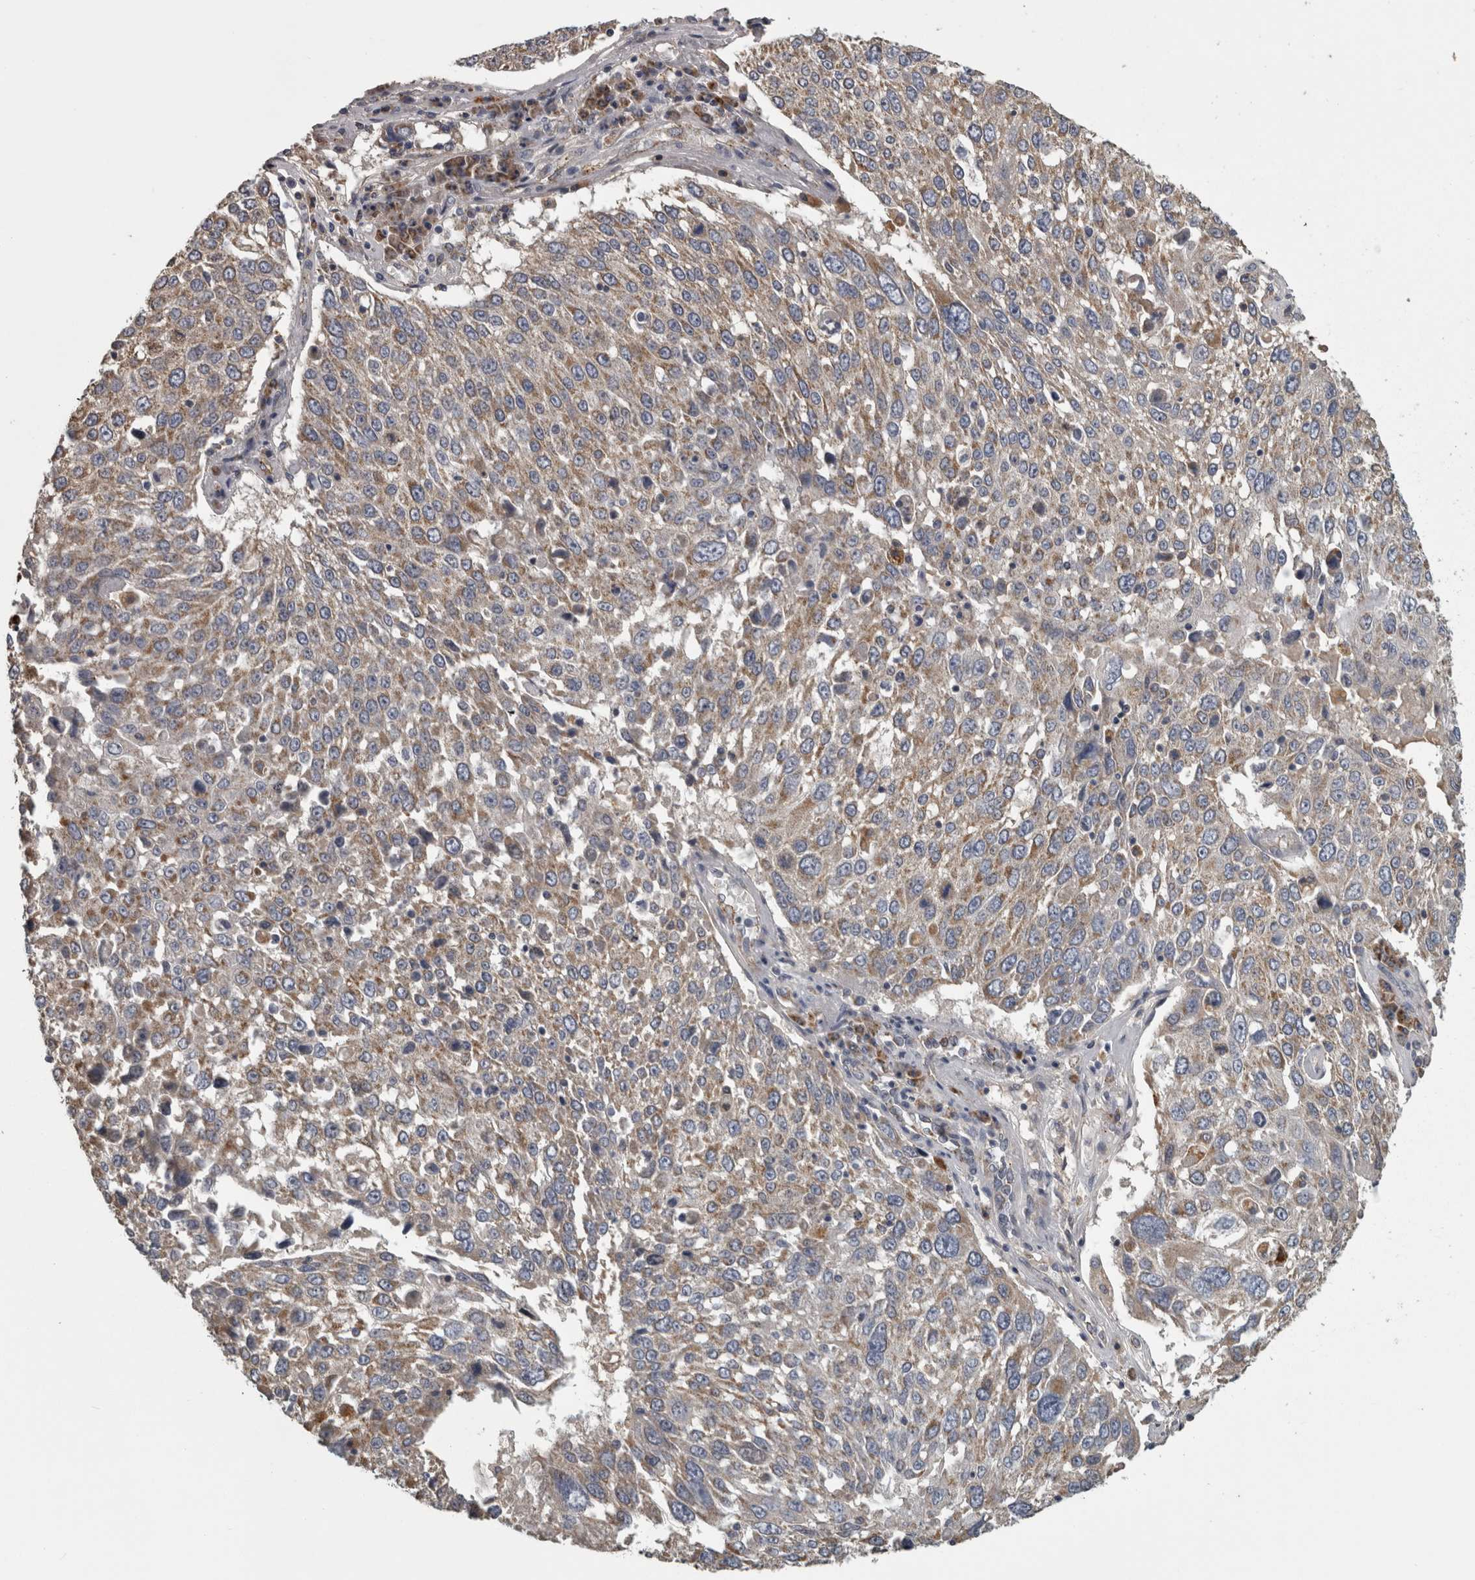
{"staining": {"intensity": "weak", "quantity": ">75%", "location": "cytoplasmic/membranous"}, "tissue": "lung cancer", "cell_type": "Tumor cells", "image_type": "cancer", "snomed": [{"axis": "morphology", "description": "Squamous cell carcinoma, NOS"}, {"axis": "topography", "description": "Lung"}], "caption": "The photomicrograph shows immunohistochemical staining of lung squamous cell carcinoma. There is weak cytoplasmic/membranous staining is appreciated in about >75% of tumor cells.", "gene": "FRK", "patient": {"sex": "male", "age": 65}}